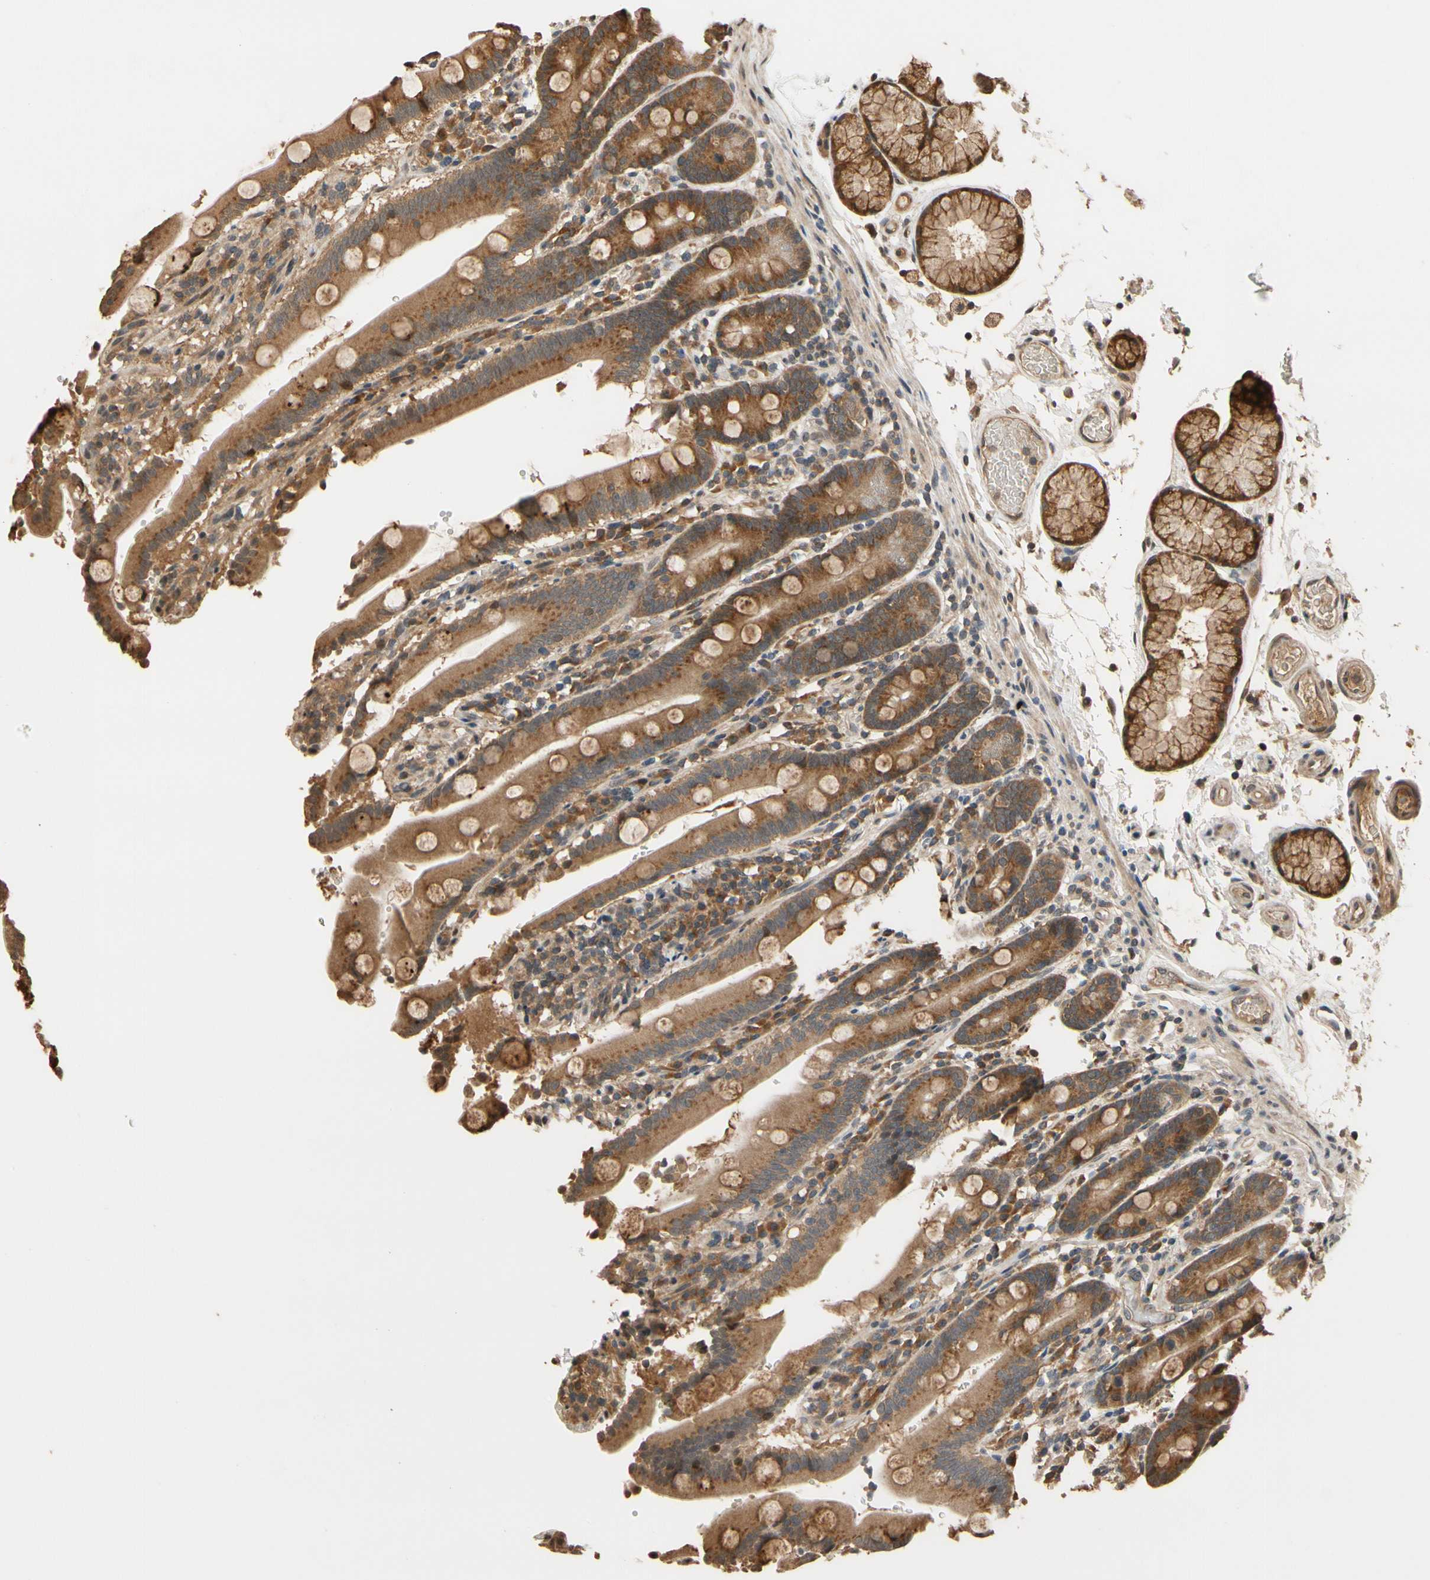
{"staining": {"intensity": "strong", "quantity": ">75%", "location": "cytoplasmic/membranous"}, "tissue": "duodenum", "cell_type": "Glandular cells", "image_type": "normal", "snomed": [{"axis": "morphology", "description": "Normal tissue, NOS"}, {"axis": "topography", "description": "Small intestine, NOS"}], "caption": "Protein expression analysis of normal duodenum reveals strong cytoplasmic/membranous expression in approximately >75% of glandular cells.", "gene": "TMEM230", "patient": {"sex": "female", "age": 71}}